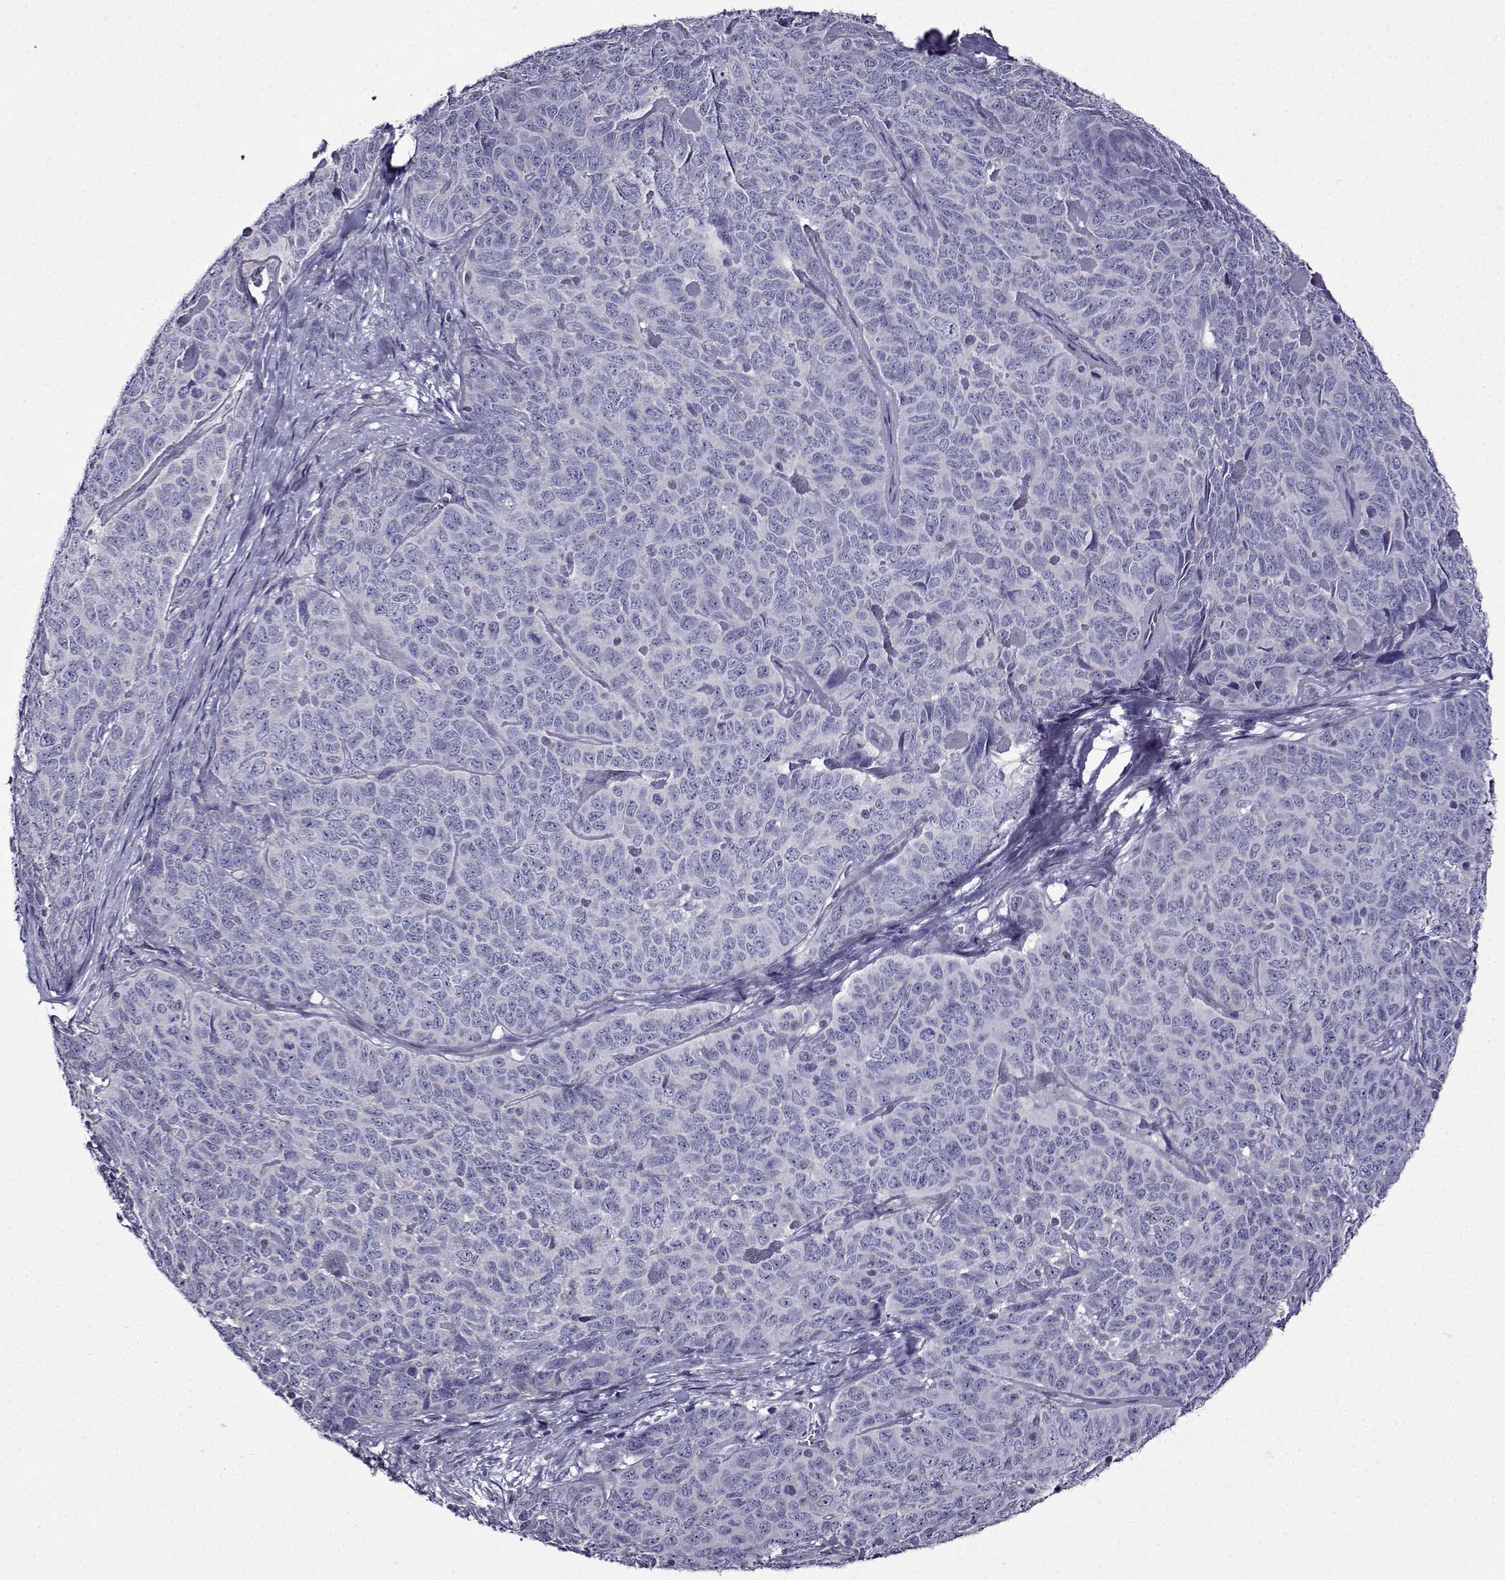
{"staining": {"intensity": "negative", "quantity": "none", "location": "none"}, "tissue": "skin cancer", "cell_type": "Tumor cells", "image_type": "cancer", "snomed": [{"axis": "morphology", "description": "Squamous cell carcinoma, NOS"}, {"axis": "topography", "description": "Skin"}, {"axis": "topography", "description": "Anal"}], "caption": "The IHC histopathology image has no significant expression in tumor cells of skin cancer tissue.", "gene": "TMEM266", "patient": {"sex": "female", "age": 51}}